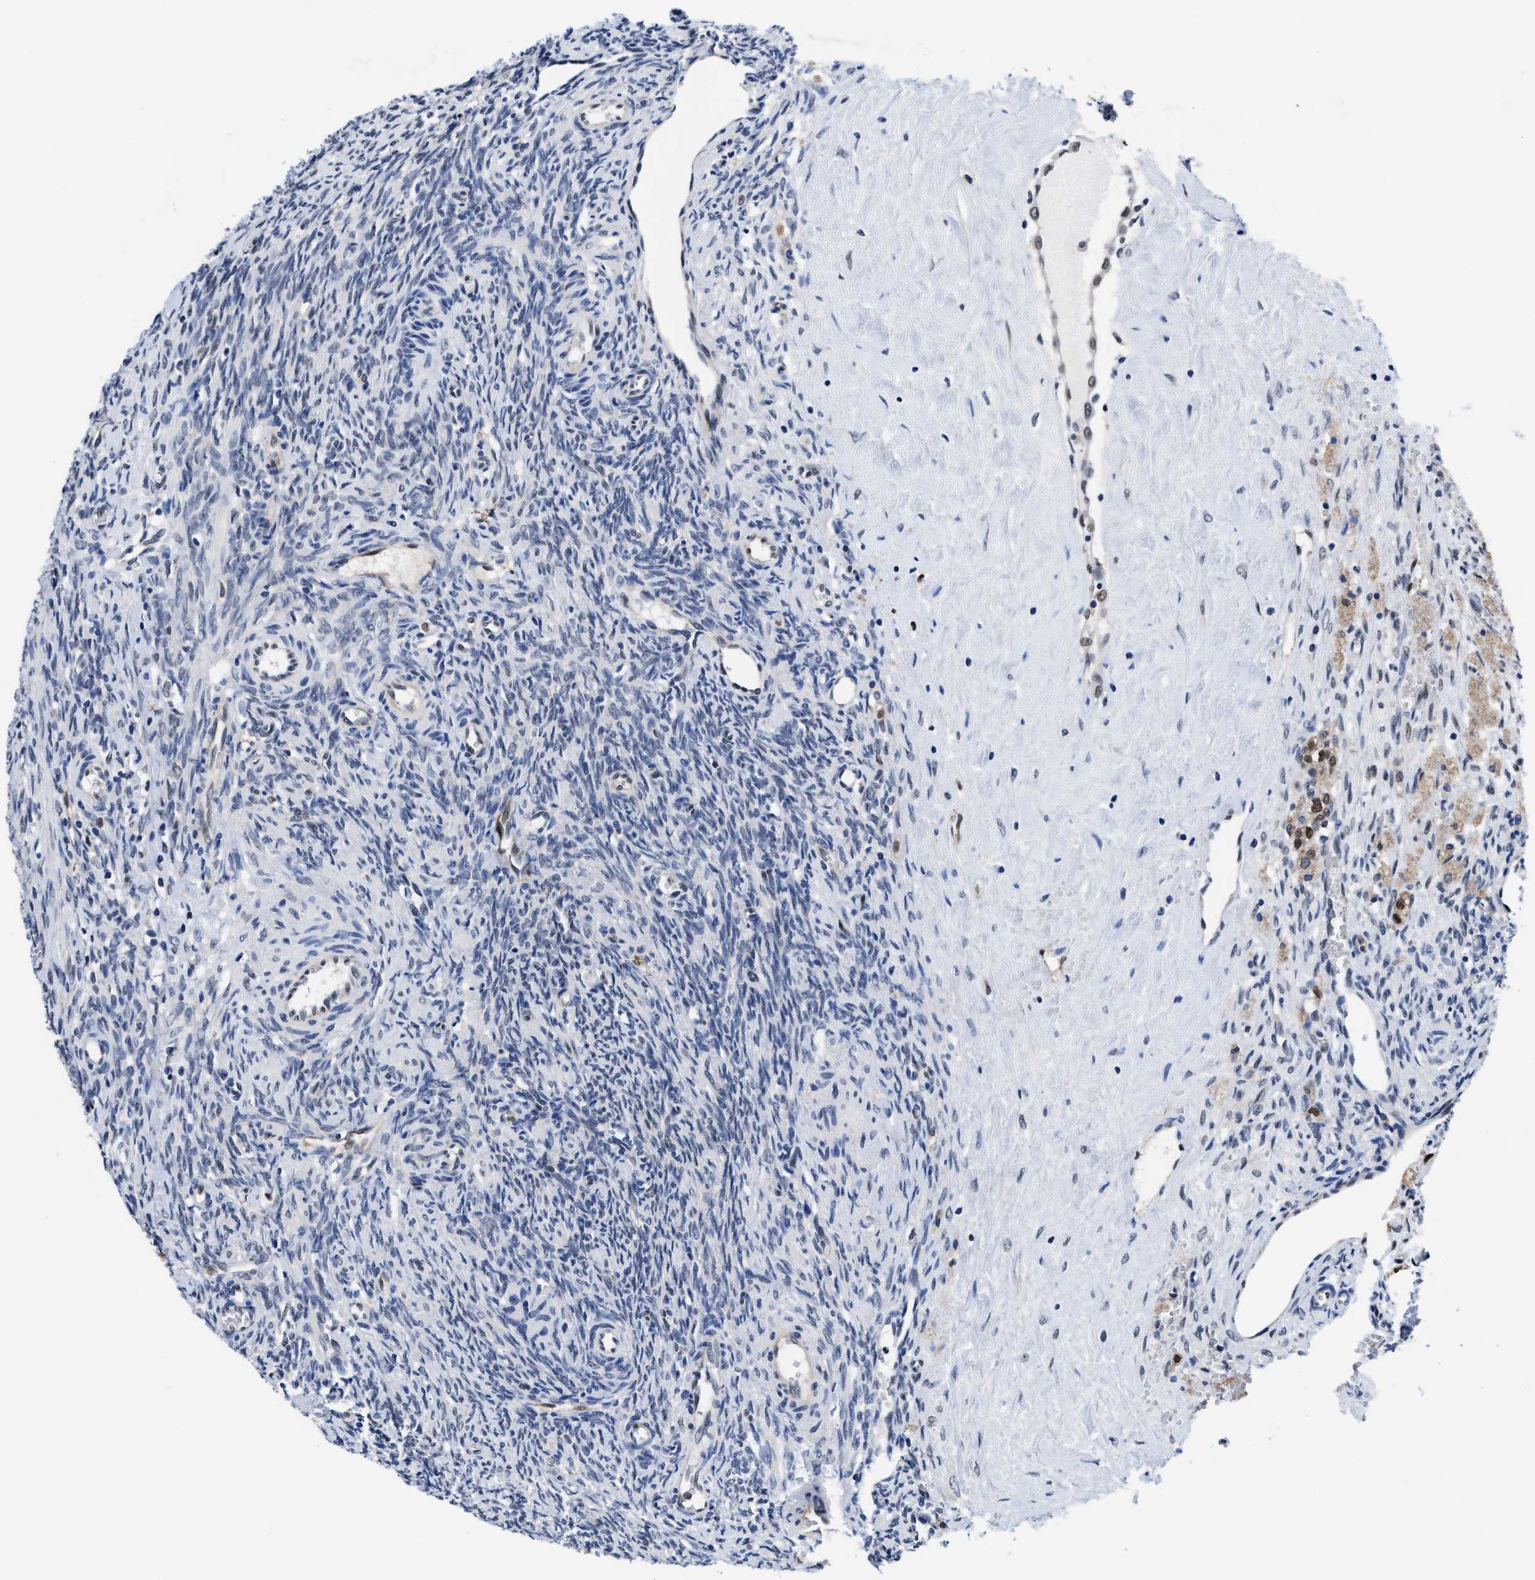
{"staining": {"intensity": "negative", "quantity": "none", "location": "none"}, "tissue": "ovary", "cell_type": "Ovarian stroma cells", "image_type": "normal", "snomed": [{"axis": "morphology", "description": "Normal tissue, NOS"}, {"axis": "topography", "description": "Ovary"}], "caption": "High magnification brightfield microscopy of unremarkable ovary stained with DAB (brown) and counterstained with hematoxylin (blue): ovarian stroma cells show no significant expression. Brightfield microscopy of IHC stained with DAB (brown) and hematoxylin (blue), captured at high magnification.", "gene": "ACLY", "patient": {"sex": "female", "age": 41}}